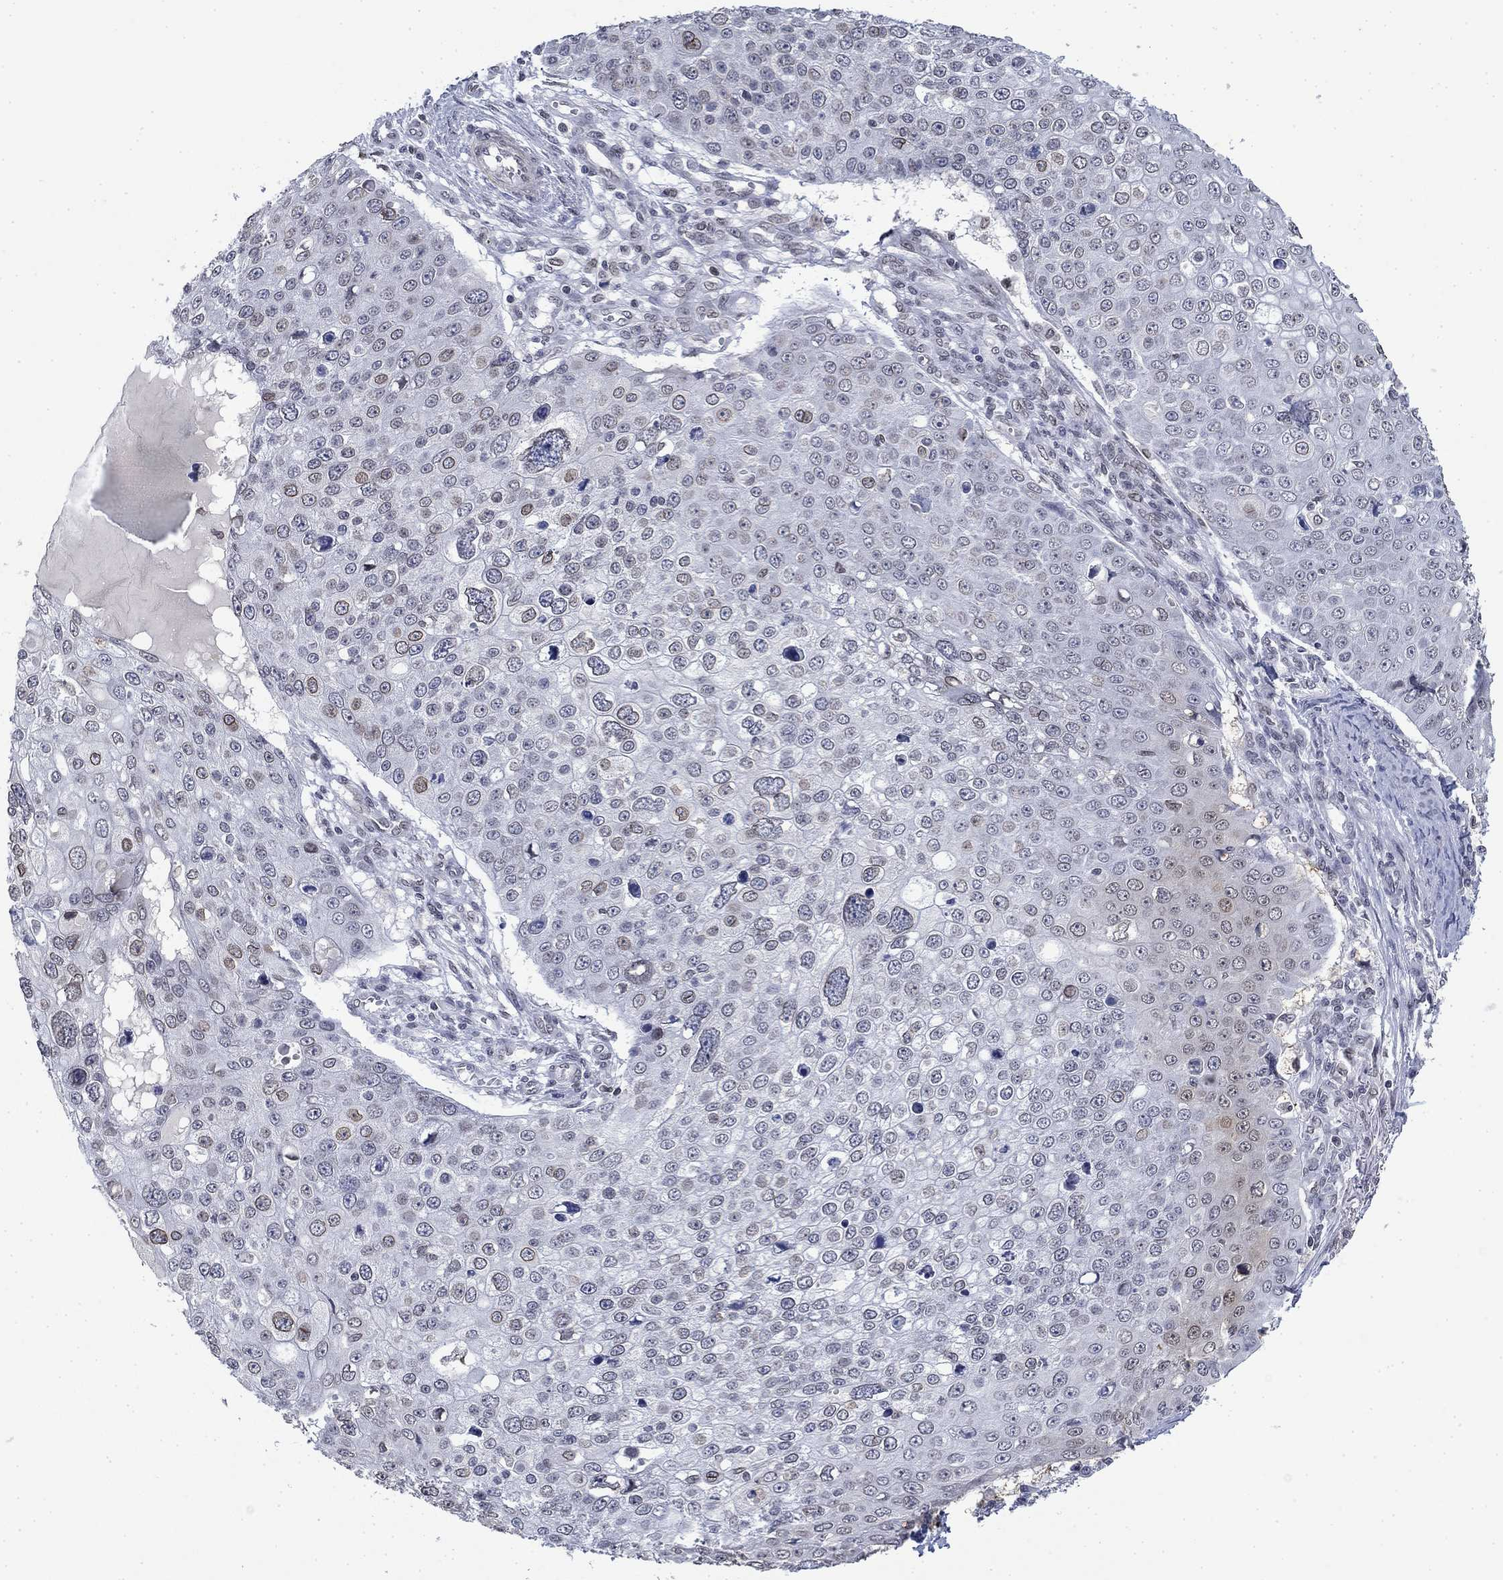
{"staining": {"intensity": "strong", "quantity": "<25%", "location": "cytoplasmic/membranous,nuclear"}, "tissue": "skin cancer", "cell_type": "Tumor cells", "image_type": "cancer", "snomed": [{"axis": "morphology", "description": "Squamous cell carcinoma, NOS"}, {"axis": "topography", "description": "Skin"}], "caption": "A micrograph of human skin cancer (squamous cell carcinoma) stained for a protein displays strong cytoplasmic/membranous and nuclear brown staining in tumor cells.", "gene": "TOR1AIP1", "patient": {"sex": "male", "age": 71}}